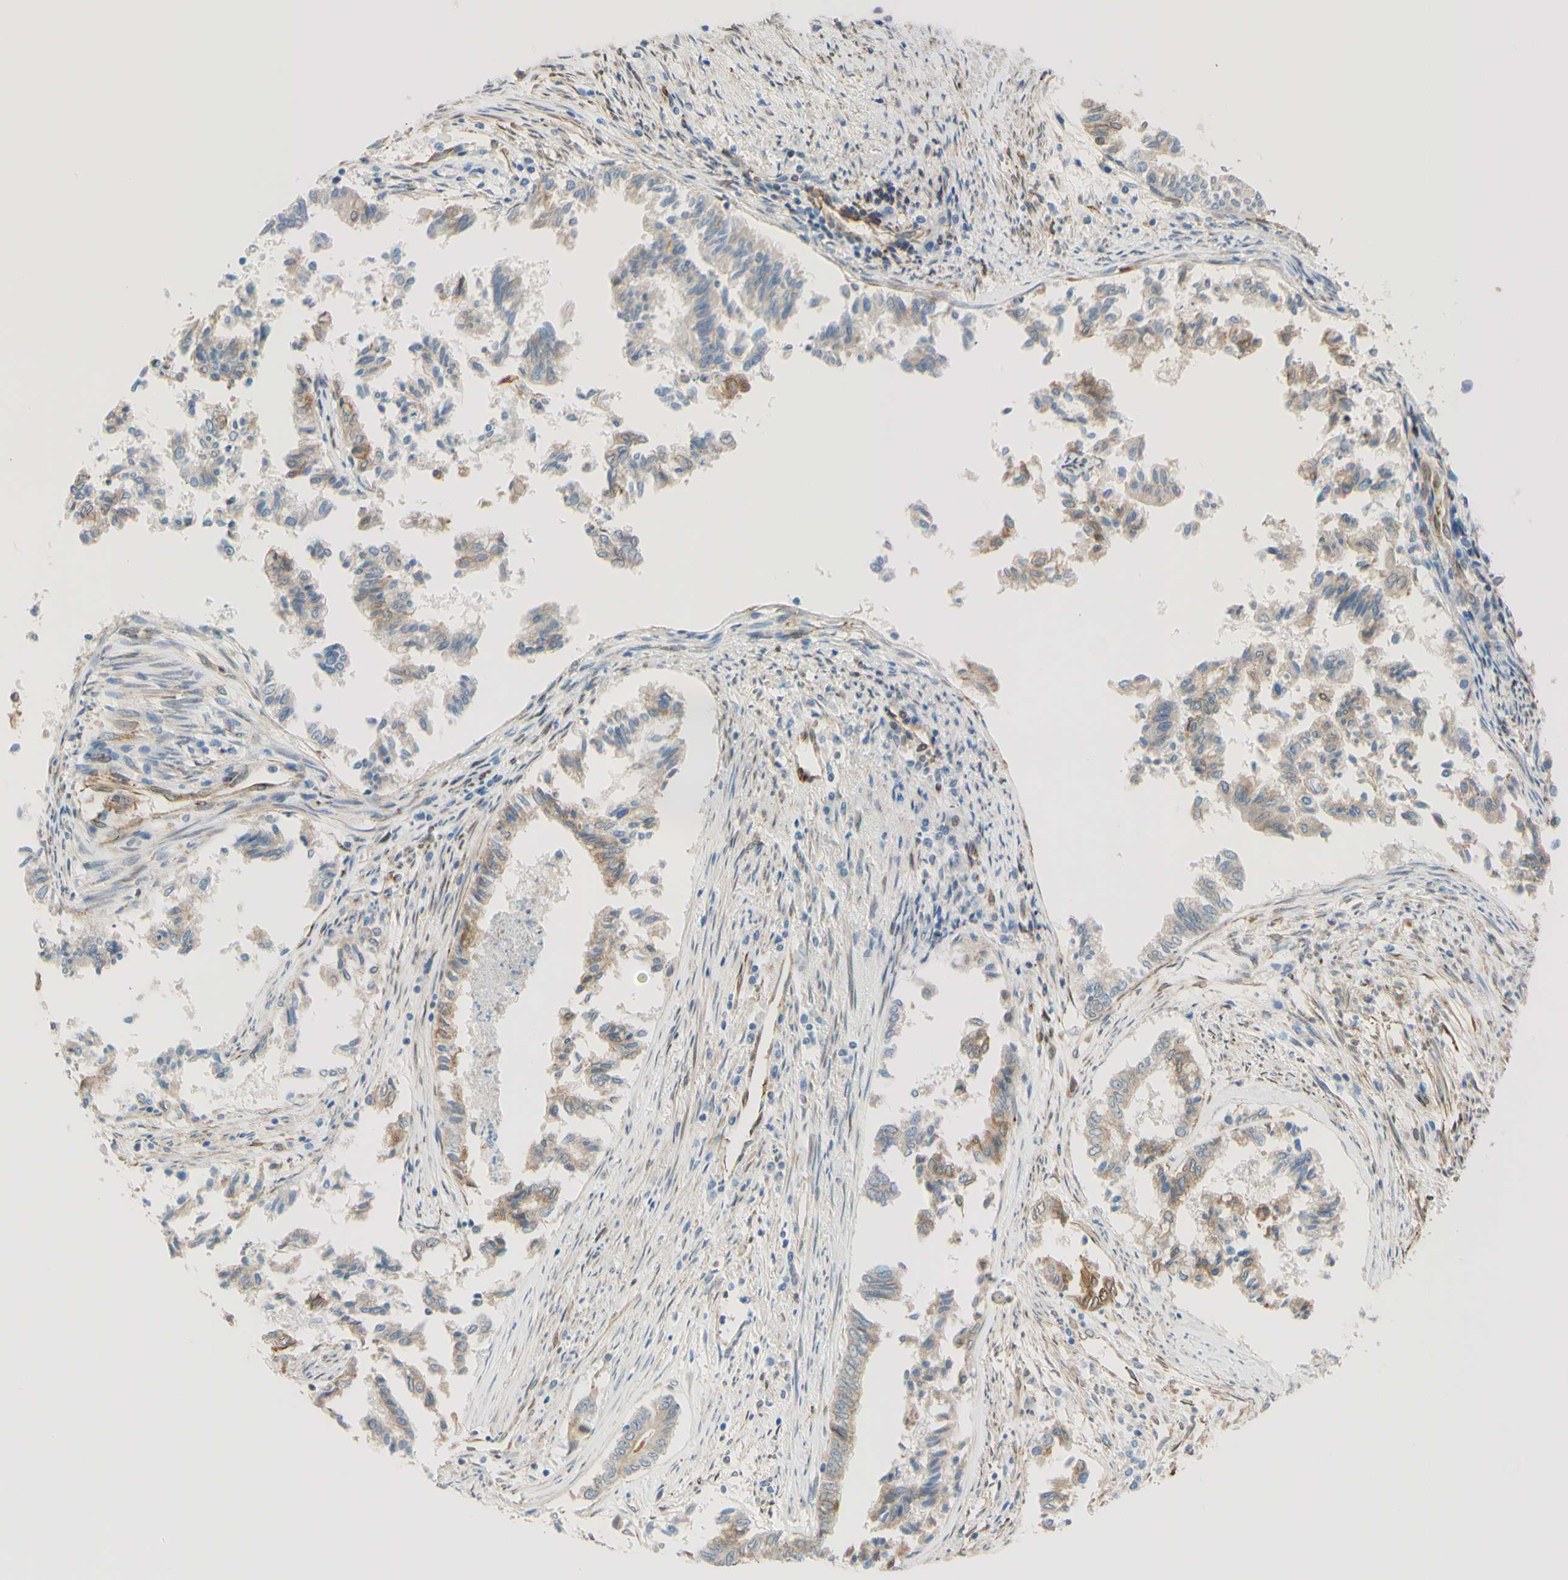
{"staining": {"intensity": "weak", "quantity": ">75%", "location": "cytoplasmic/membranous"}, "tissue": "endometrial cancer", "cell_type": "Tumor cells", "image_type": "cancer", "snomed": [{"axis": "morphology", "description": "Necrosis, NOS"}, {"axis": "morphology", "description": "Adenocarcinoma, NOS"}, {"axis": "topography", "description": "Endometrium"}], "caption": "The image displays a brown stain indicating the presence of a protein in the cytoplasmic/membranous of tumor cells in endometrial cancer.", "gene": "ENDOD1", "patient": {"sex": "female", "age": 79}}